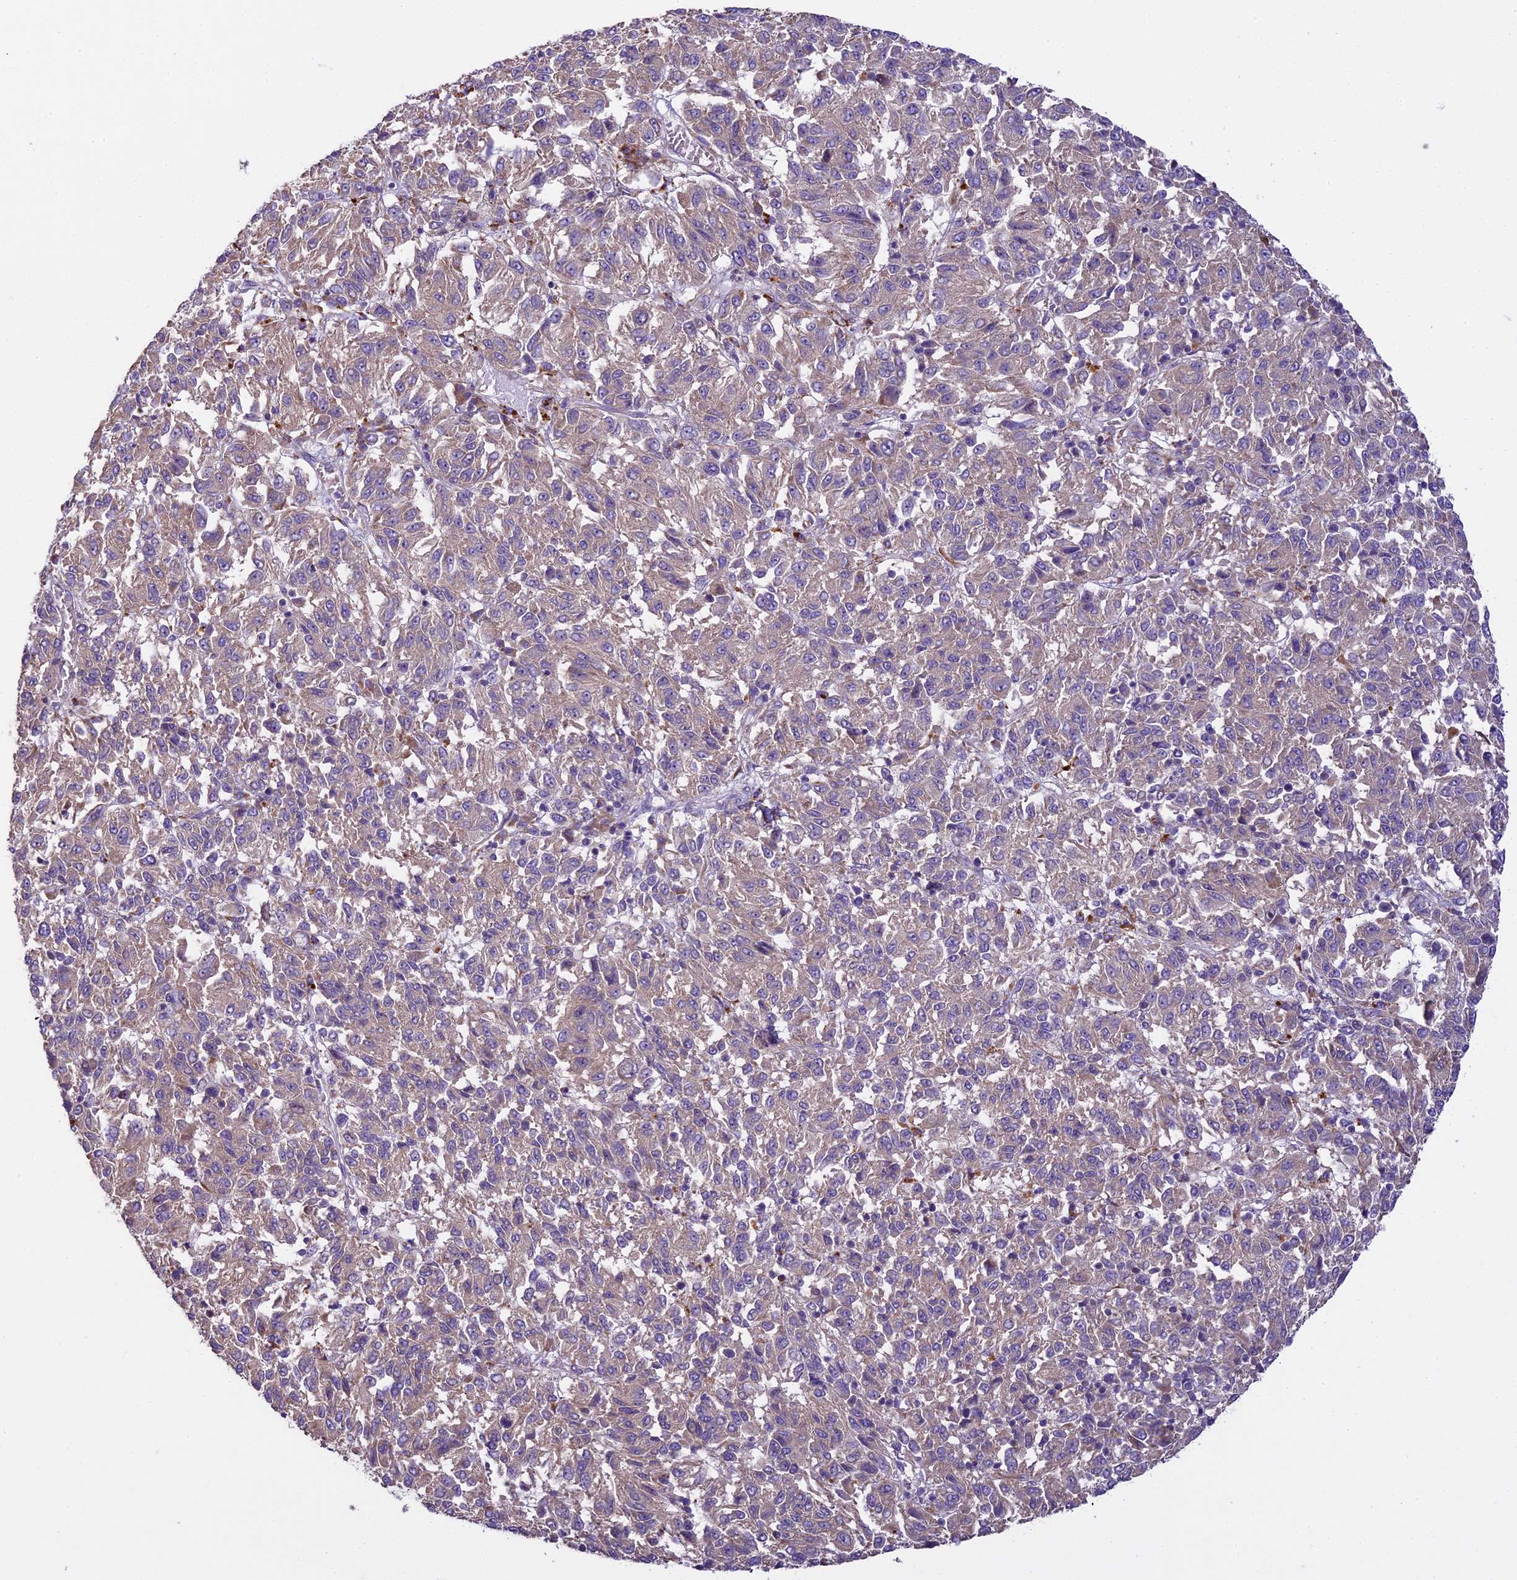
{"staining": {"intensity": "weak", "quantity": ">75%", "location": "cytoplasmic/membranous"}, "tissue": "melanoma", "cell_type": "Tumor cells", "image_type": "cancer", "snomed": [{"axis": "morphology", "description": "Malignant melanoma, Metastatic site"}, {"axis": "topography", "description": "Lung"}], "caption": "Melanoma stained with DAB (3,3'-diaminobenzidine) immunohistochemistry (IHC) shows low levels of weak cytoplasmic/membranous positivity in approximately >75% of tumor cells.", "gene": "SPIRE1", "patient": {"sex": "male", "age": 64}}